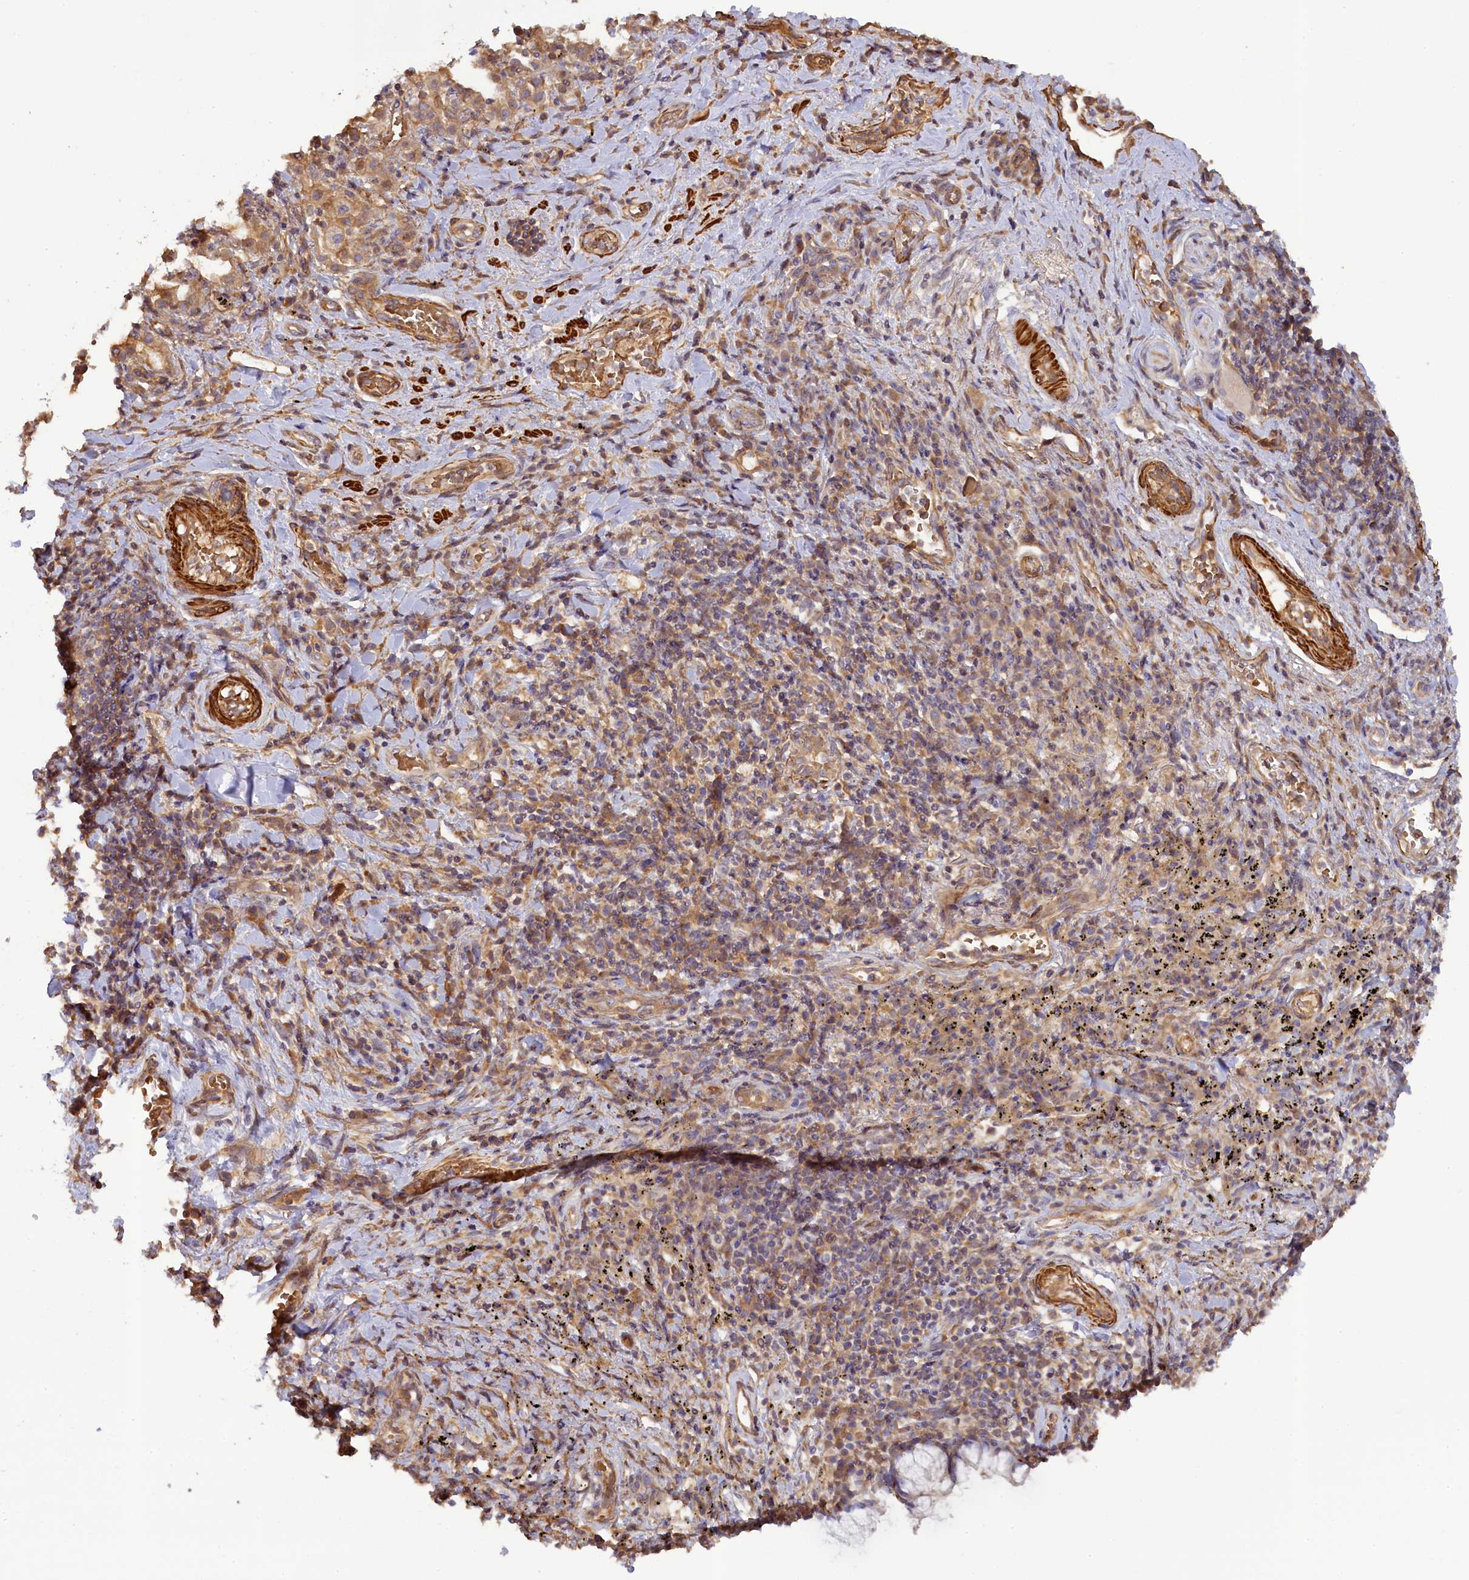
{"staining": {"intensity": "negative", "quantity": "none", "location": "none"}, "tissue": "adipose tissue", "cell_type": "Adipocytes", "image_type": "normal", "snomed": [{"axis": "morphology", "description": "Normal tissue, NOS"}, {"axis": "morphology", "description": "Squamous cell carcinoma, NOS"}, {"axis": "topography", "description": "Bronchus"}, {"axis": "topography", "description": "Lung"}], "caption": "Immunohistochemical staining of unremarkable adipose tissue shows no significant expression in adipocytes. (Stains: DAB immunohistochemistry (IHC) with hematoxylin counter stain, Microscopy: brightfield microscopy at high magnification).", "gene": "FUZ", "patient": {"sex": "male", "age": 64}}